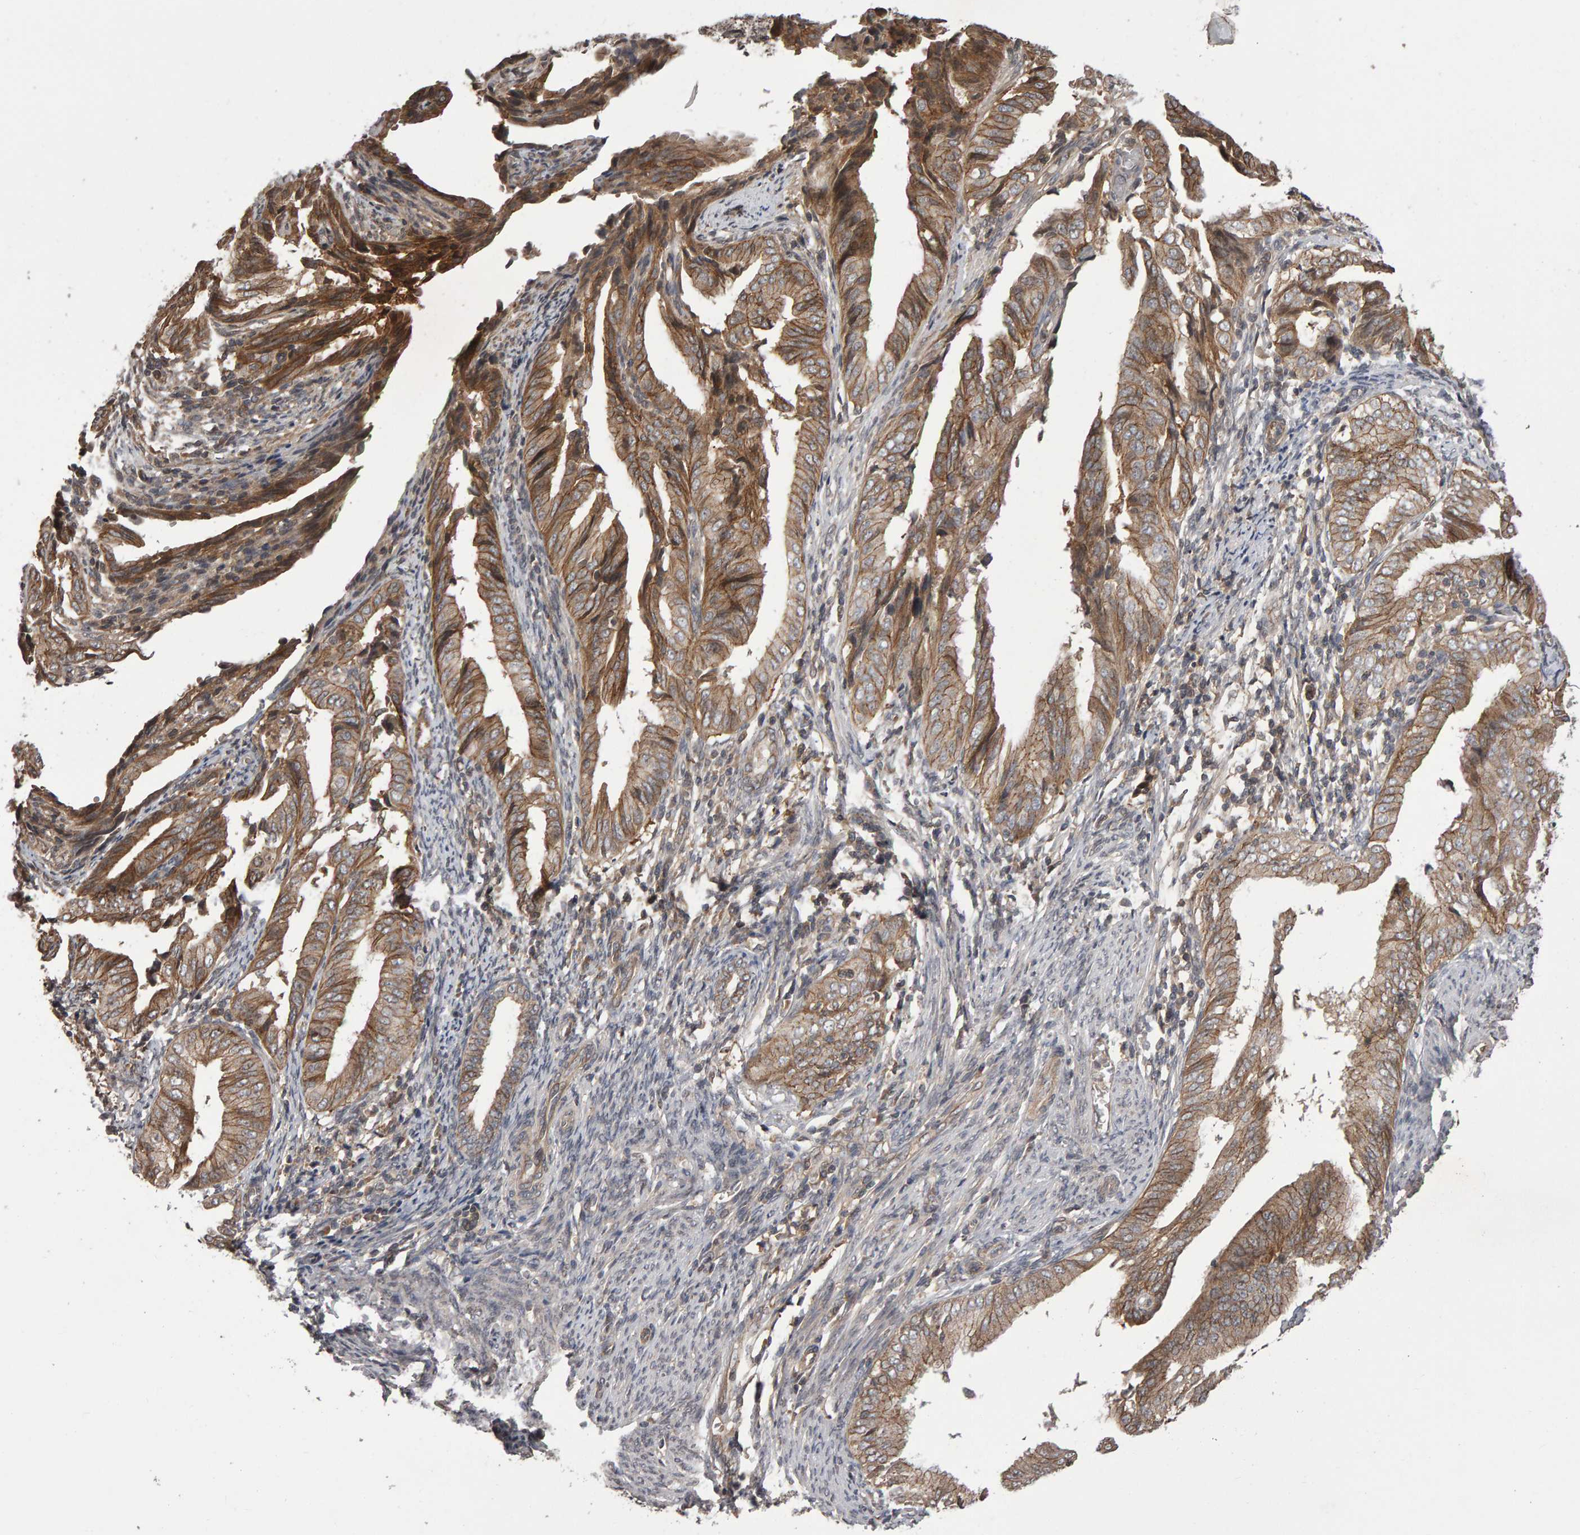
{"staining": {"intensity": "moderate", "quantity": ">75%", "location": "cytoplasmic/membranous"}, "tissue": "endometrial cancer", "cell_type": "Tumor cells", "image_type": "cancer", "snomed": [{"axis": "morphology", "description": "Adenocarcinoma, NOS"}, {"axis": "topography", "description": "Endometrium"}], "caption": "IHC staining of adenocarcinoma (endometrial), which displays medium levels of moderate cytoplasmic/membranous expression in about >75% of tumor cells indicating moderate cytoplasmic/membranous protein staining. The staining was performed using DAB (brown) for protein detection and nuclei were counterstained in hematoxylin (blue).", "gene": "SCRIB", "patient": {"sex": "female", "age": 58}}